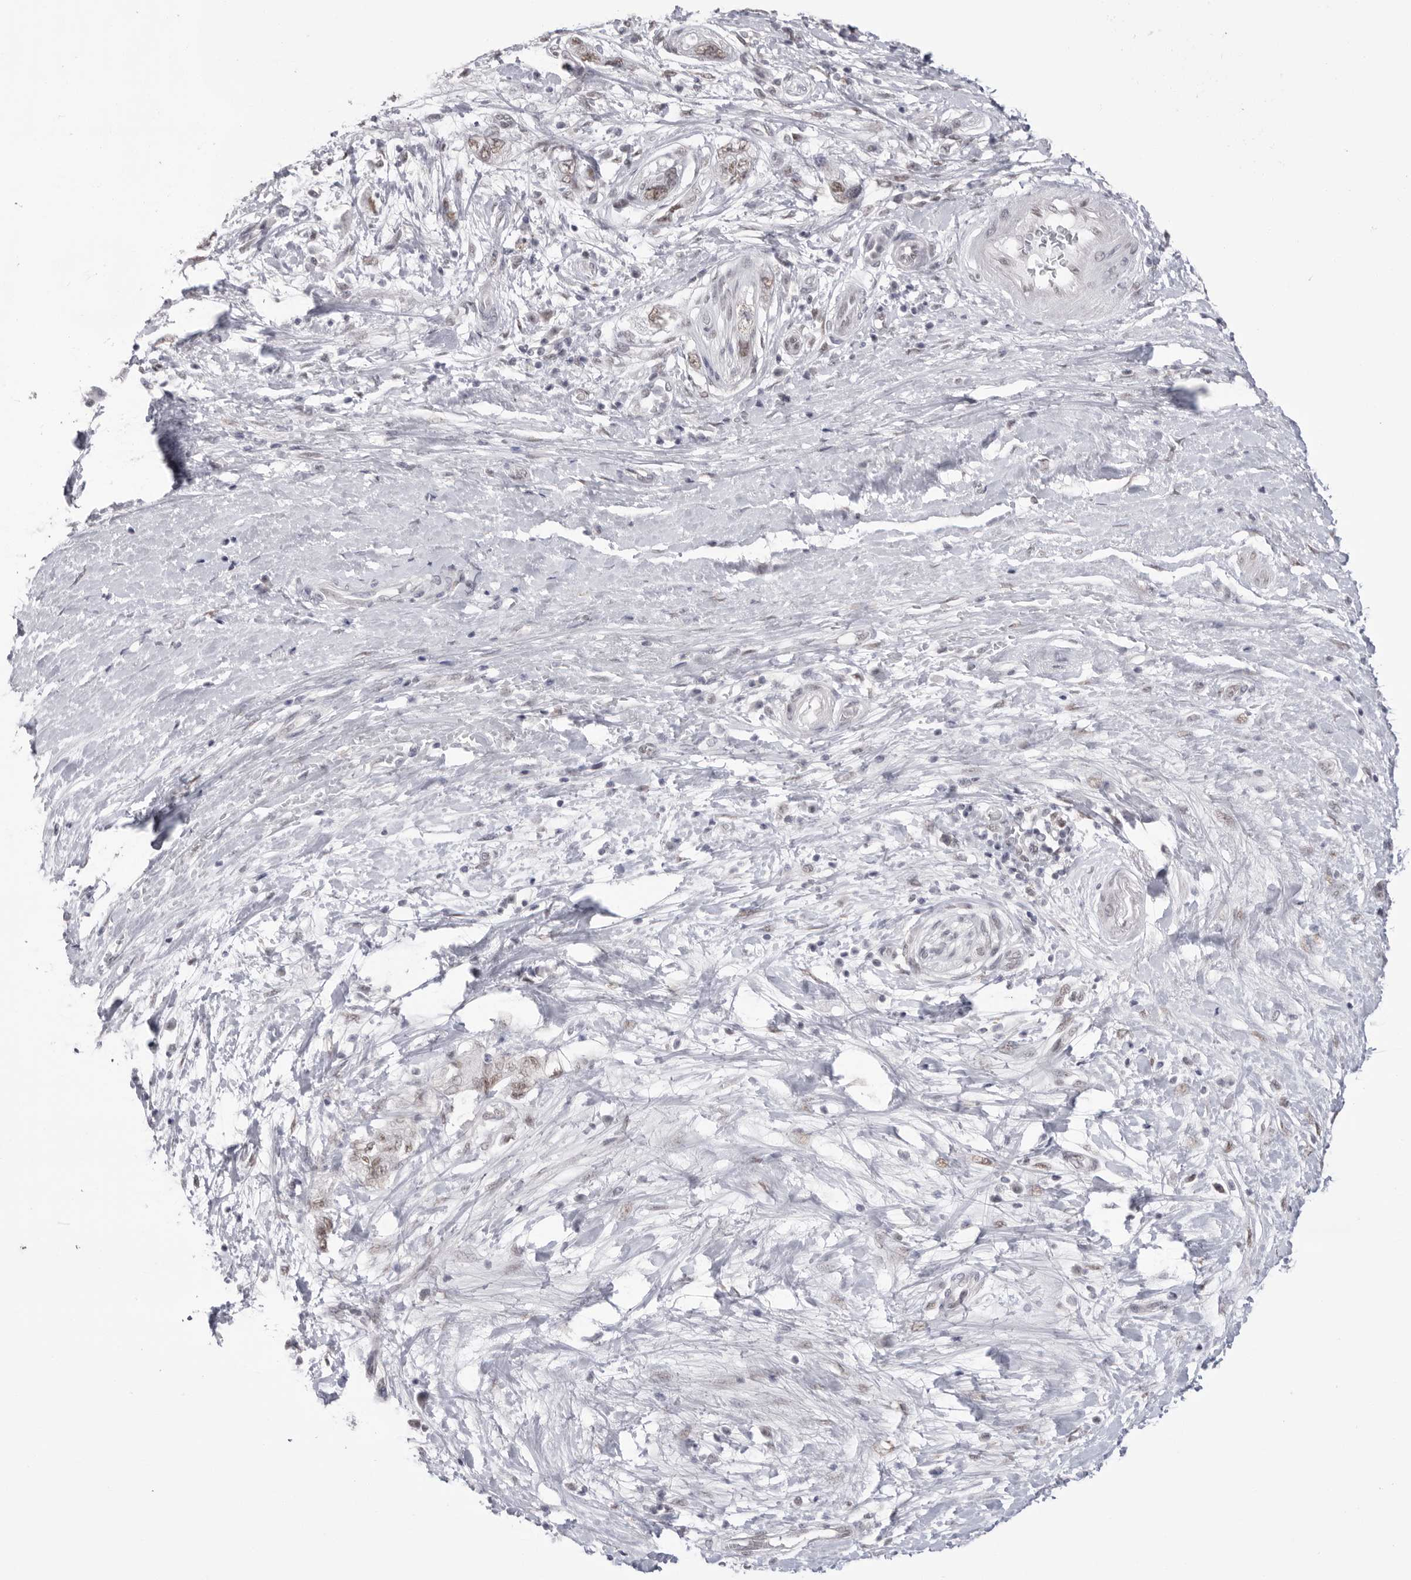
{"staining": {"intensity": "weak", "quantity": ">75%", "location": "nuclear"}, "tissue": "pancreatic cancer", "cell_type": "Tumor cells", "image_type": "cancer", "snomed": [{"axis": "morphology", "description": "Adenocarcinoma, NOS"}, {"axis": "topography", "description": "Pancreas"}], "caption": "High-magnification brightfield microscopy of adenocarcinoma (pancreatic) stained with DAB (3,3'-diaminobenzidine) (brown) and counterstained with hematoxylin (blue). tumor cells exhibit weak nuclear staining is identified in approximately>75% of cells. (DAB (3,3'-diaminobenzidine) = brown stain, brightfield microscopy at high magnification).", "gene": "BCLAF3", "patient": {"sex": "female", "age": 73}}